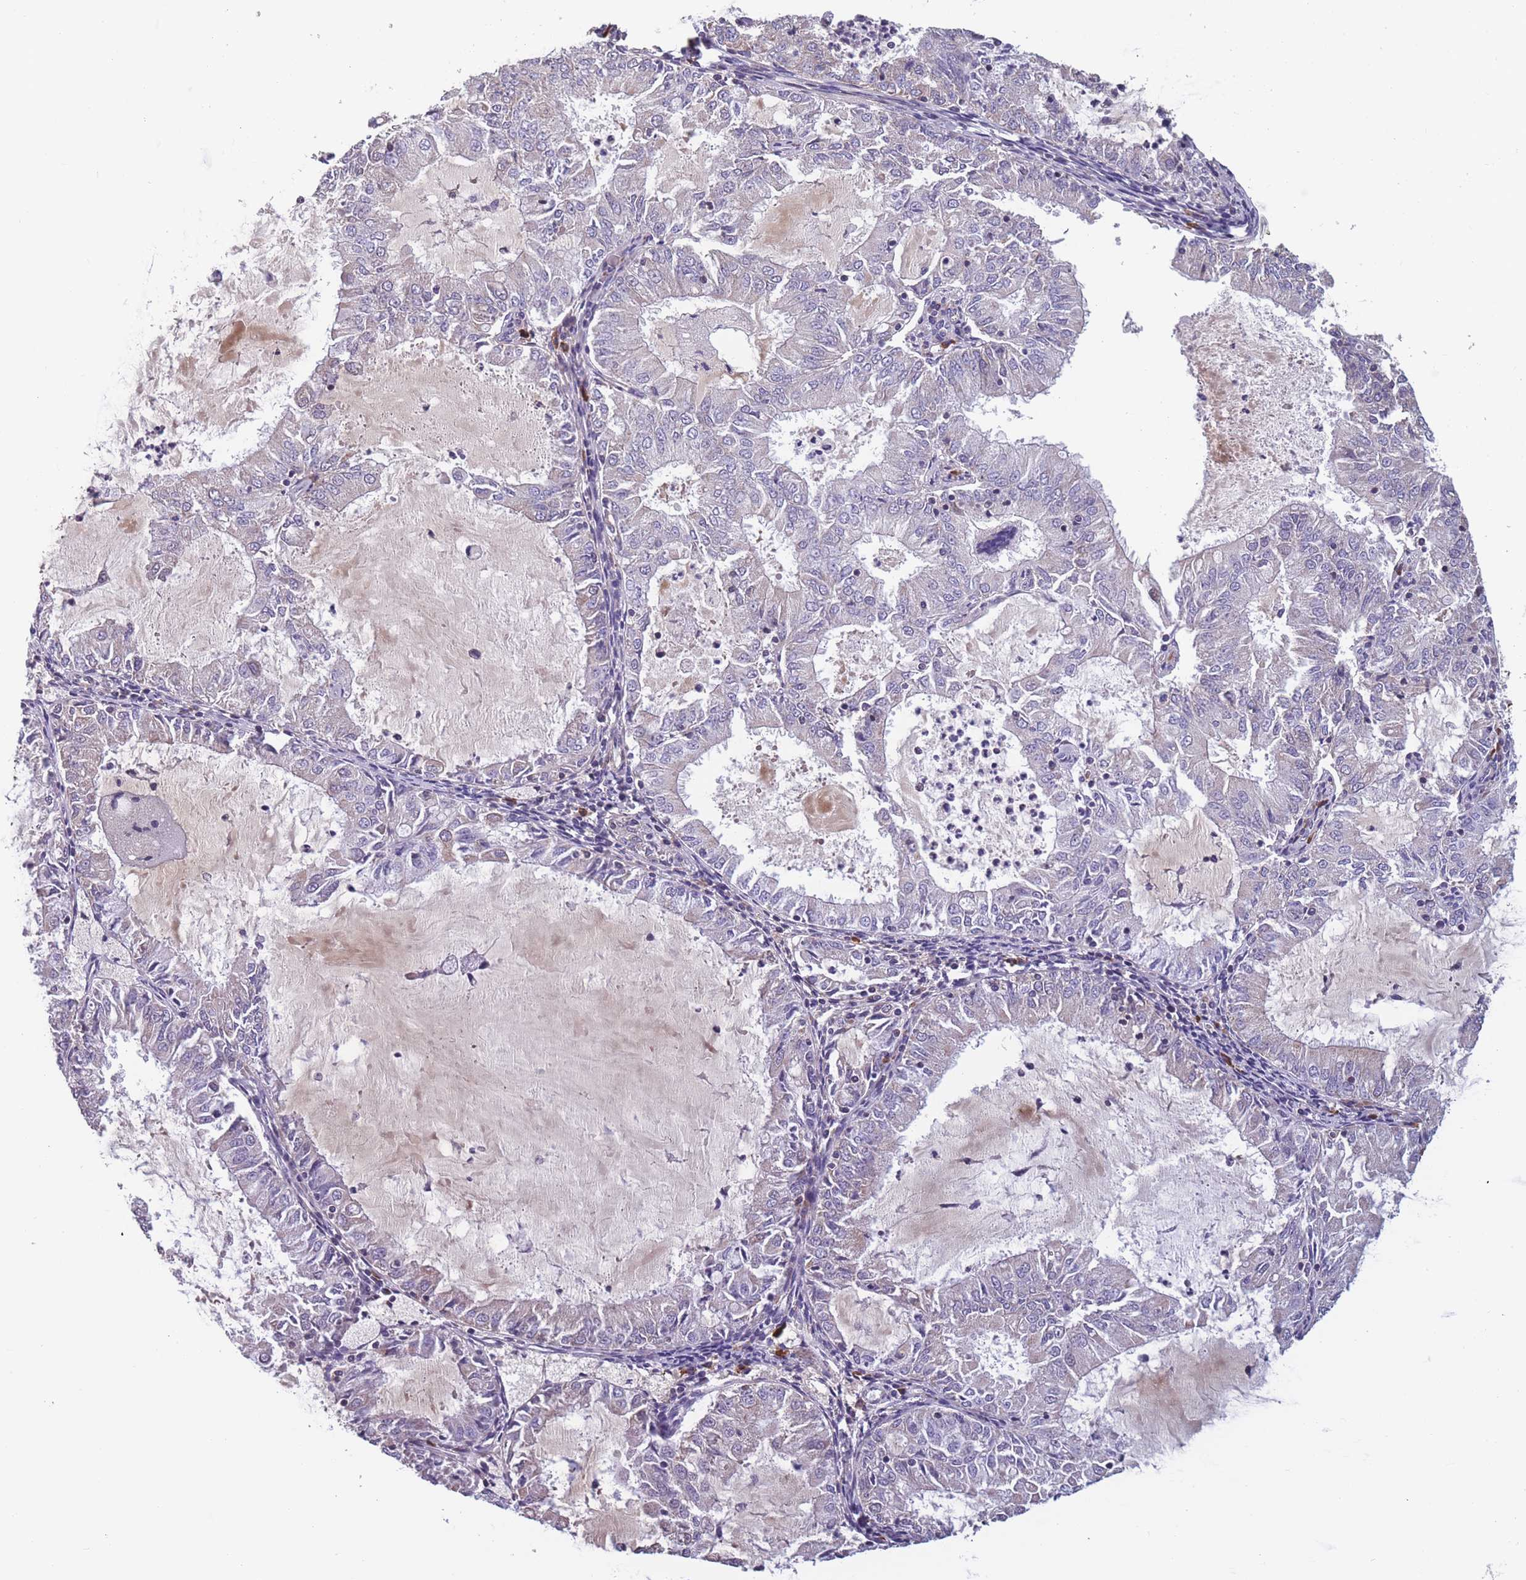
{"staining": {"intensity": "negative", "quantity": "none", "location": "none"}, "tissue": "endometrial cancer", "cell_type": "Tumor cells", "image_type": "cancer", "snomed": [{"axis": "morphology", "description": "Adenocarcinoma, NOS"}, {"axis": "topography", "description": "Endometrium"}], "caption": "Tumor cells show no significant positivity in endometrial cancer (adenocarcinoma).", "gene": "TOMM40L", "patient": {"sex": "female", "age": 57}}